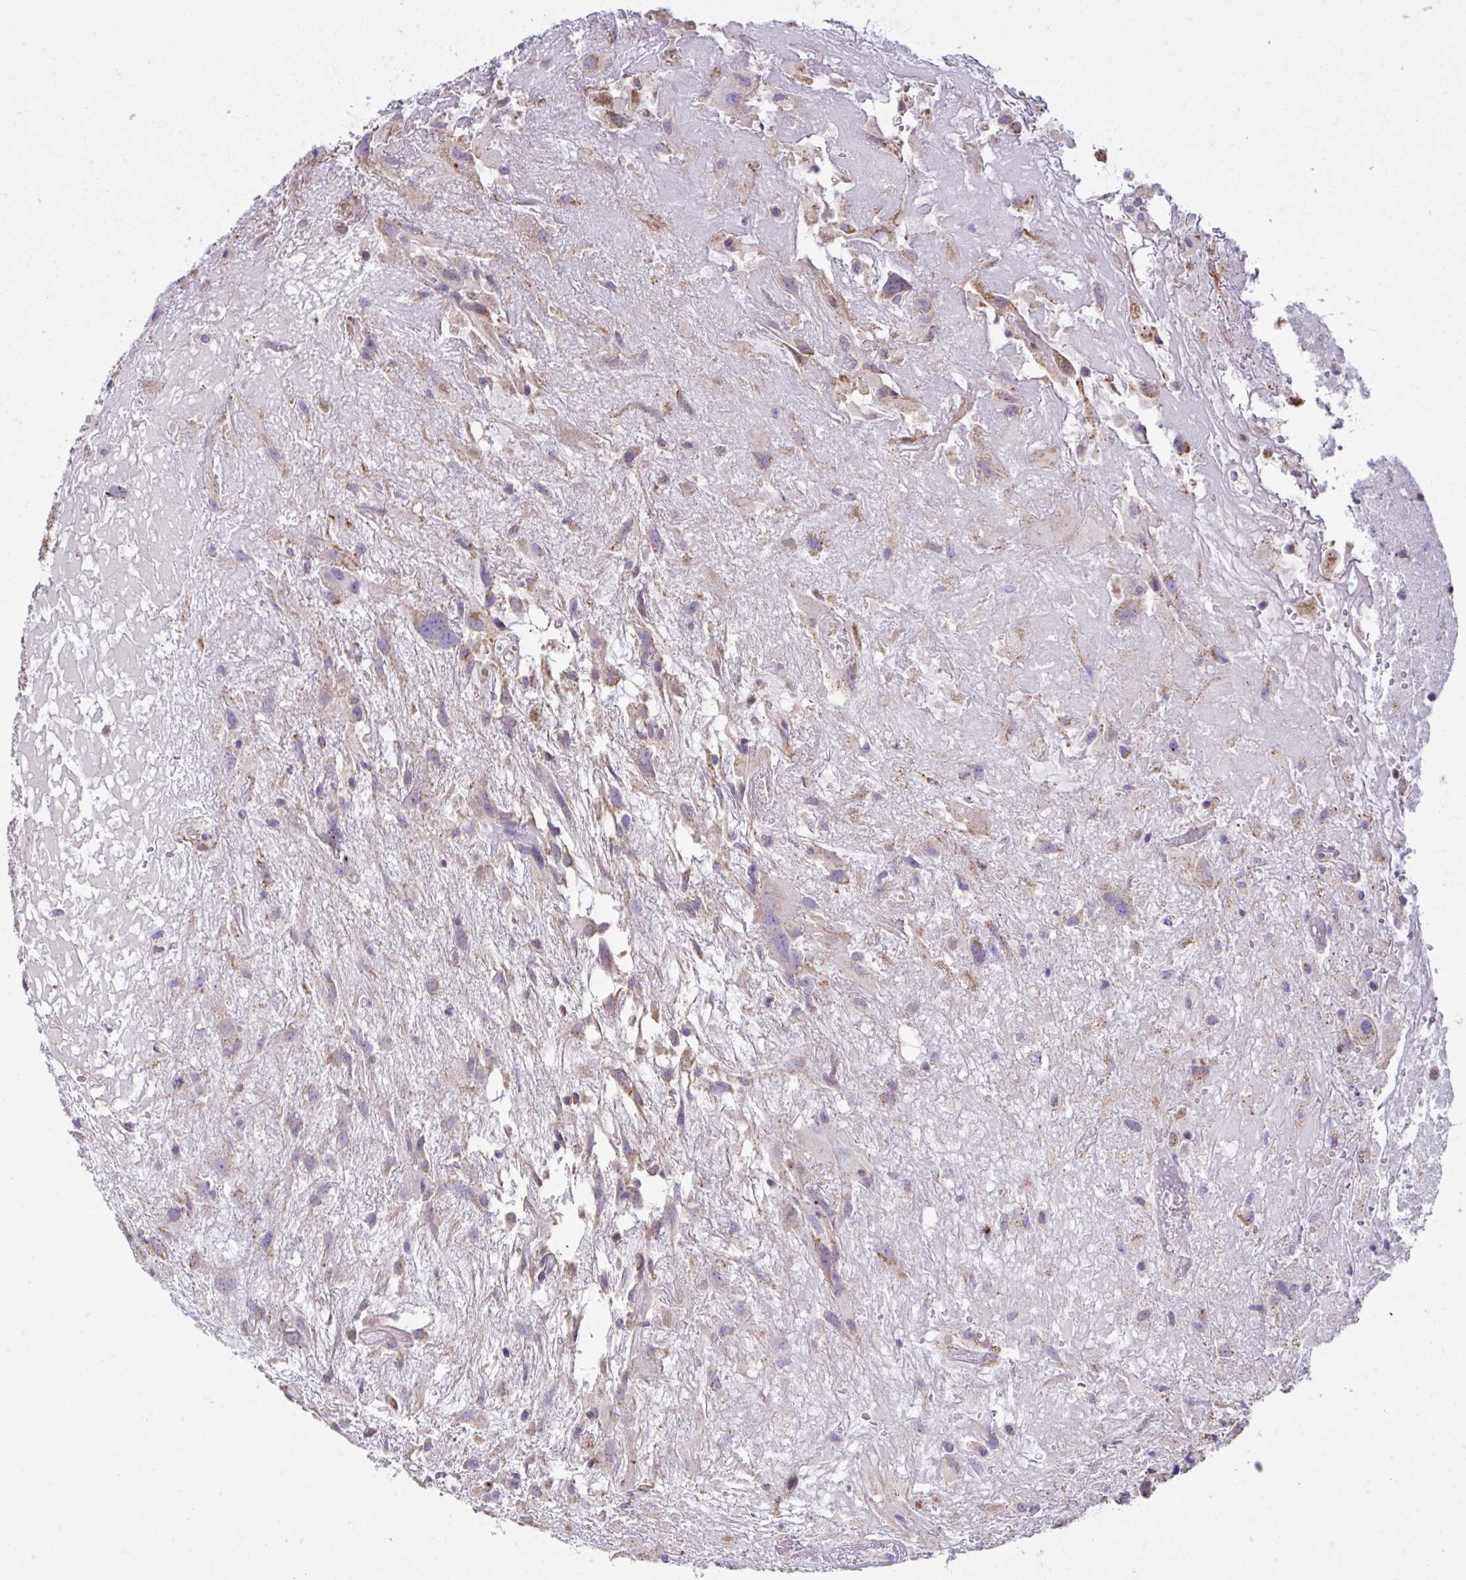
{"staining": {"intensity": "weak", "quantity": "<25%", "location": "cytoplasmic/membranous"}, "tissue": "glioma", "cell_type": "Tumor cells", "image_type": "cancer", "snomed": [{"axis": "morphology", "description": "Glioma, malignant, High grade"}, {"axis": "topography", "description": "Brain"}], "caption": "DAB immunohistochemical staining of glioma reveals no significant expression in tumor cells. (Brightfield microscopy of DAB (3,3'-diaminobenzidine) immunohistochemistry (IHC) at high magnification).", "gene": "PPM1H", "patient": {"sex": "male", "age": 46}}